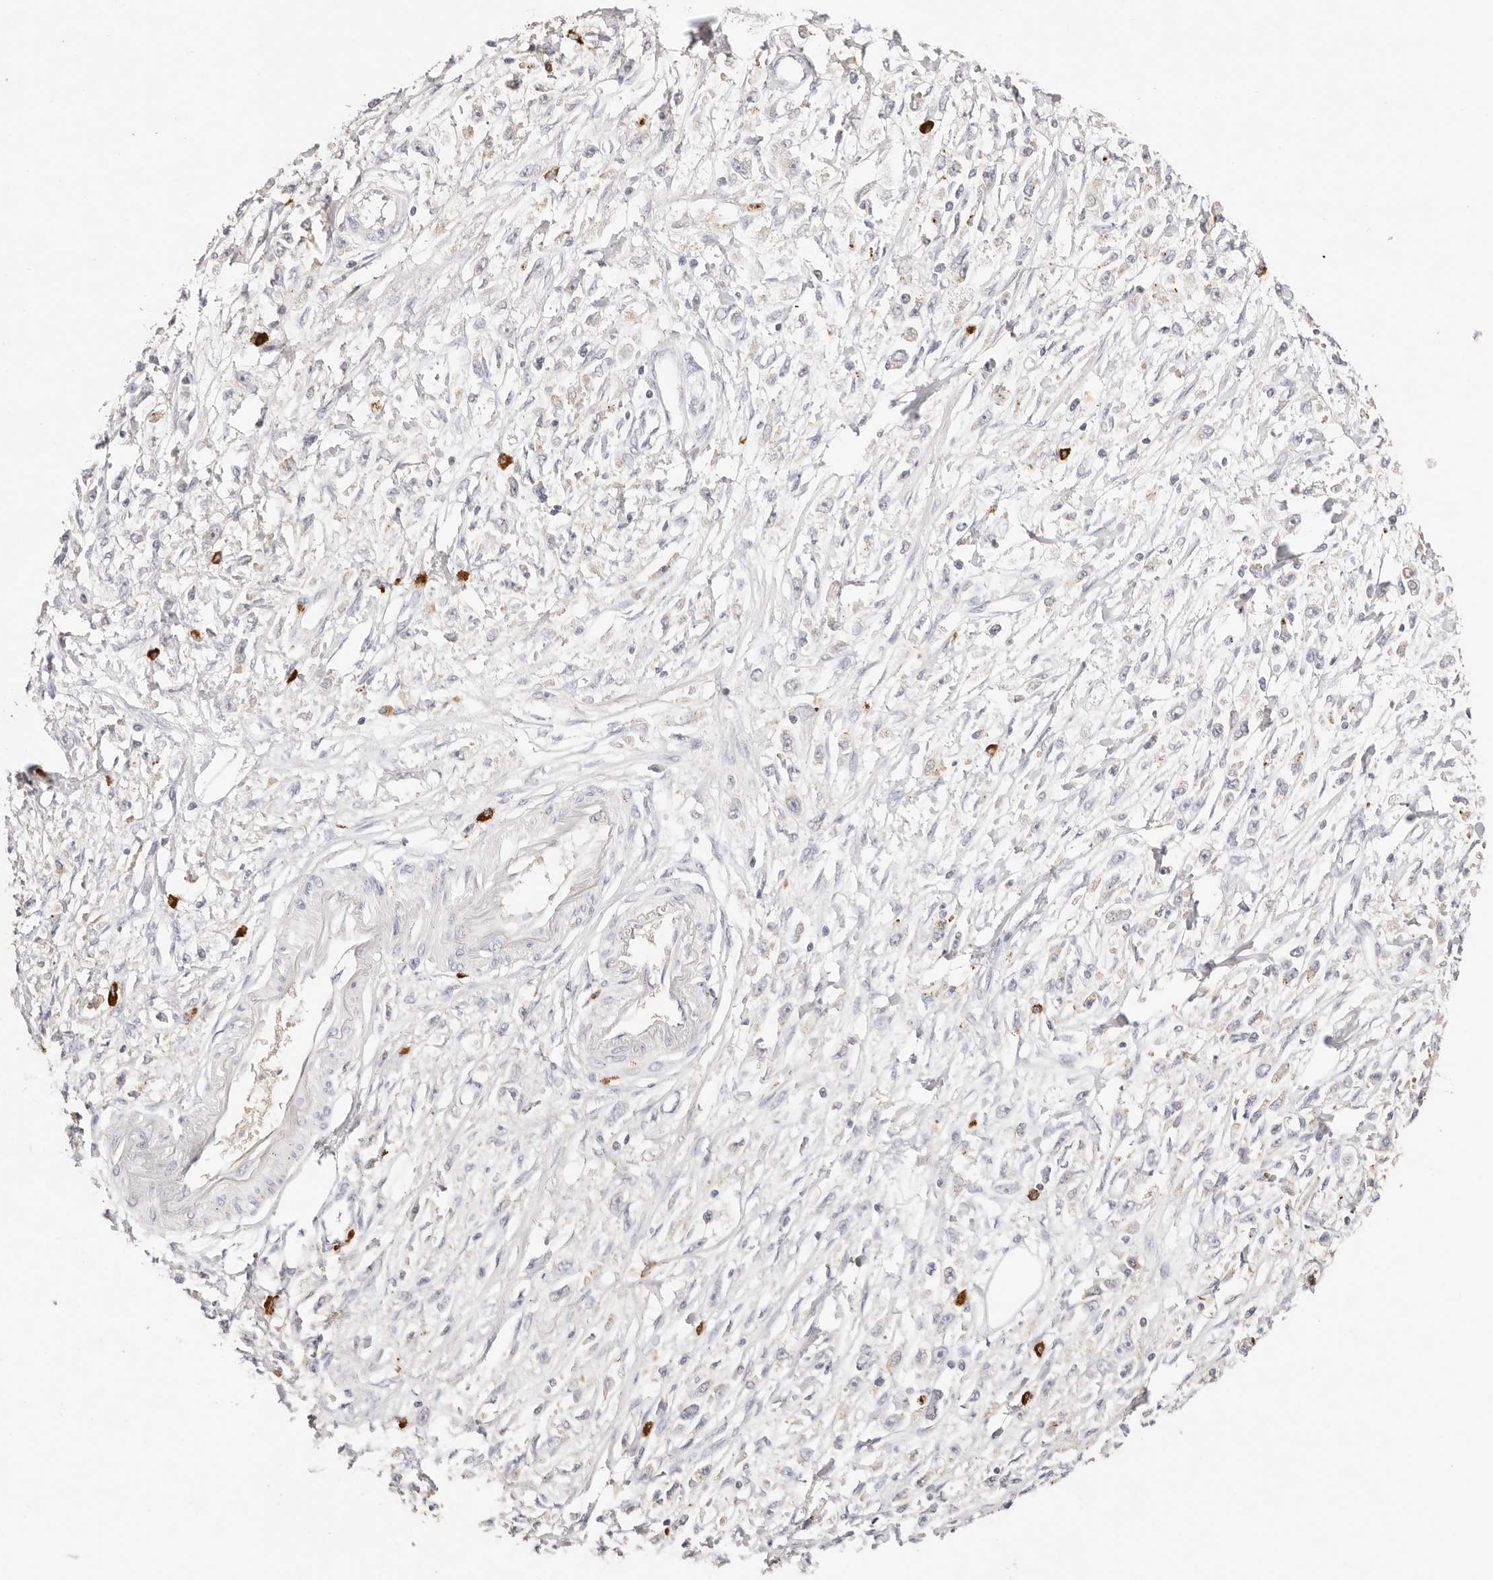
{"staining": {"intensity": "negative", "quantity": "none", "location": "none"}, "tissue": "stomach cancer", "cell_type": "Tumor cells", "image_type": "cancer", "snomed": [{"axis": "morphology", "description": "Adenocarcinoma, NOS"}, {"axis": "topography", "description": "Stomach"}], "caption": "This photomicrograph is of stomach adenocarcinoma stained with immunohistochemistry (IHC) to label a protein in brown with the nuclei are counter-stained blue. There is no positivity in tumor cells. Brightfield microscopy of immunohistochemistry (IHC) stained with DAB (brown) and hematoxylin (blue), captured at high magnification.", "gene": "CXADR", "patient": {"sex": "female", "age": 59}}